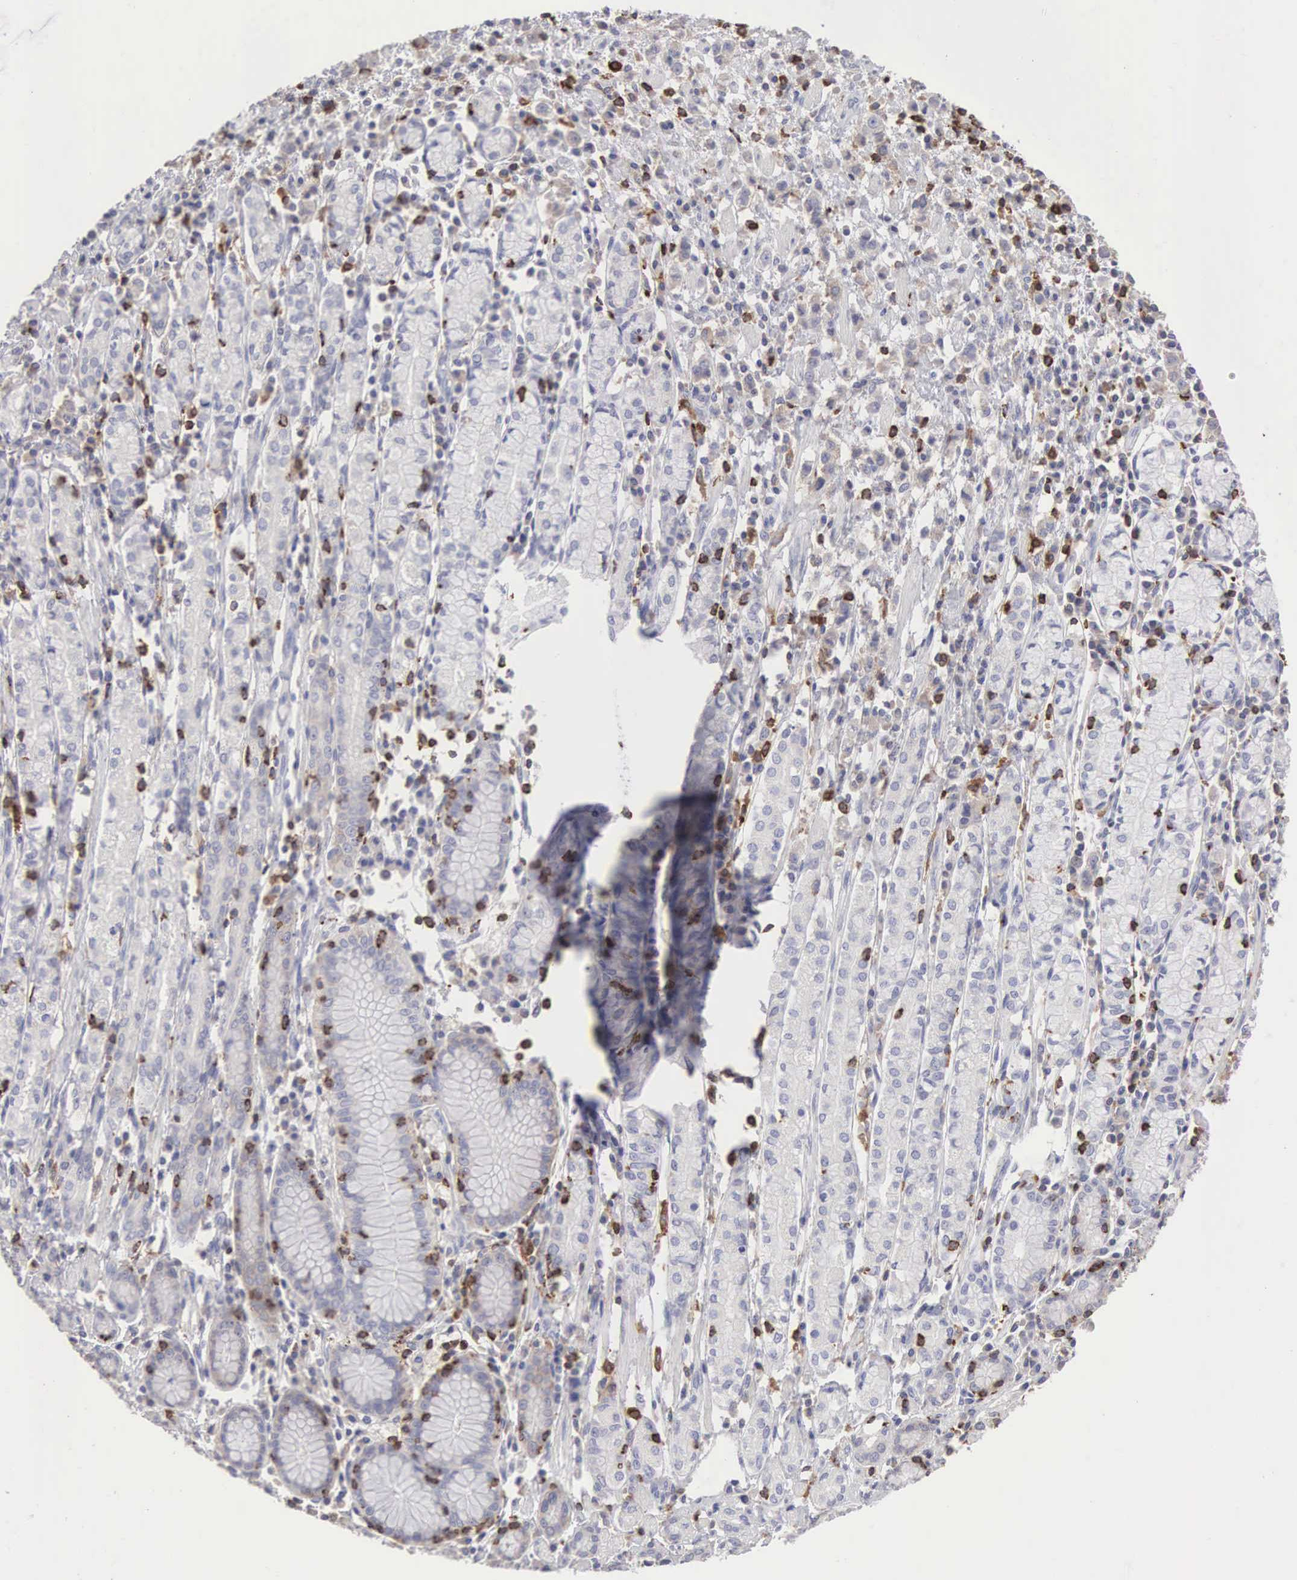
{"staining": {"intensity": "weak", "quantity": "25%-75%", "location": "cytoplasmic/membranous"}, "tissue": "stomach cancer", "cell_type": "Tumor cells", "image_type": "cancer", "snomed": [{"axis": "morphology", "description": "Adenocarcinoma, NOS"}, {"axis": "topography", "description": "Stomach, lower"}], "caption": "Stomach cancer (adenocarcinoma) stained with a brown dye exhibits weak cytoplasmic/membranous positive expression in about 25%-75% of tumor cells.", "gene": "SH3BP1", "patient": {"sex": "male", "age": 88}}